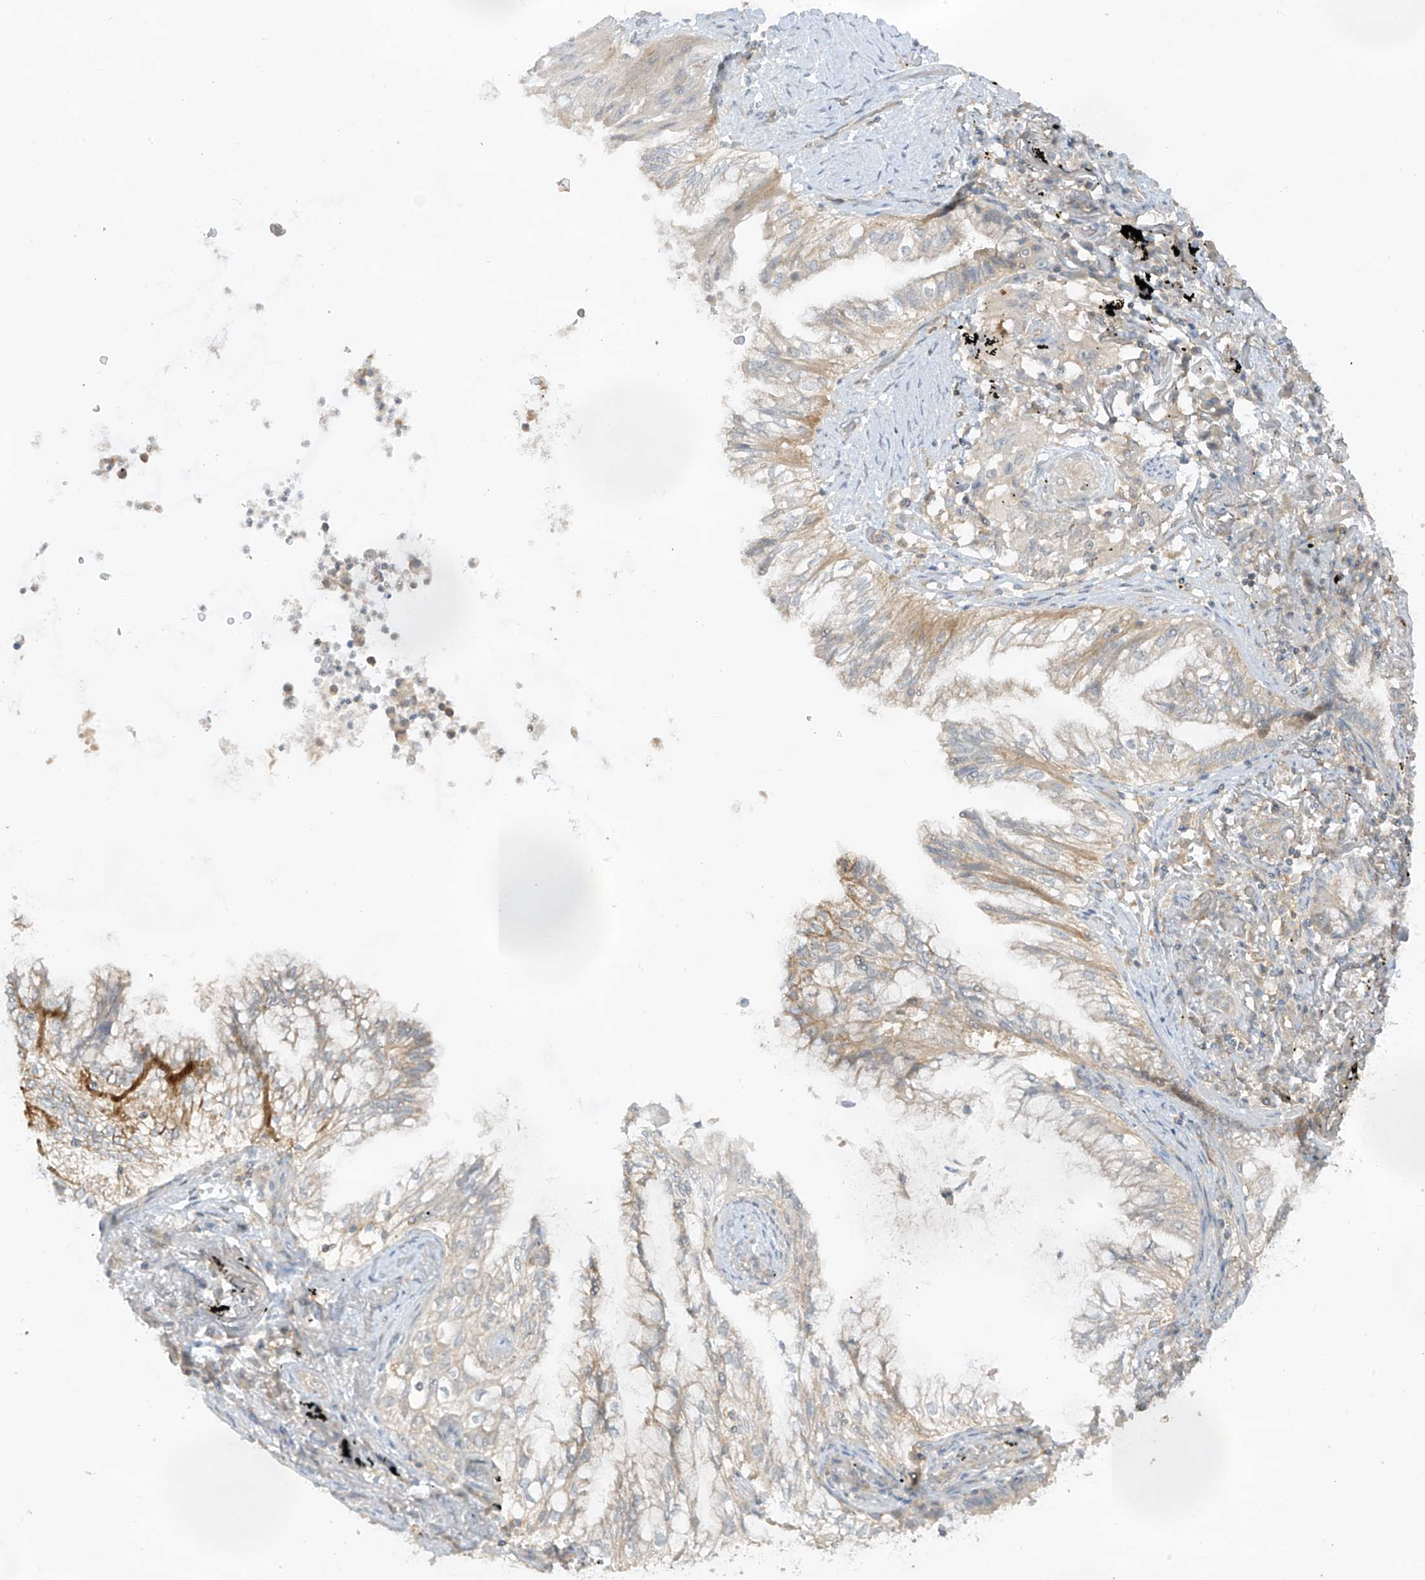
{"staining": {"intensity": "weak", "quantity": "<25%", "location": "cytoplasmic/membranous"}, "tissue": "lung cancer", "cell_type": "Tumor cells", "image_type": "cancer", "snomed": [{"axis": "morphology", "description": "Adenocarcinoma, NOS"}, {"axis": "topography", "description": "Lung"}], "caption": "The immunohistochemistry image has no significant positivity in tumor cells of lung cancer tissue. (Immunohistochemistry (ihc), brightfield microscopy, high magnification).", "gene": "ANGEL2", "patient": {"sex": "female", "age": 70}}